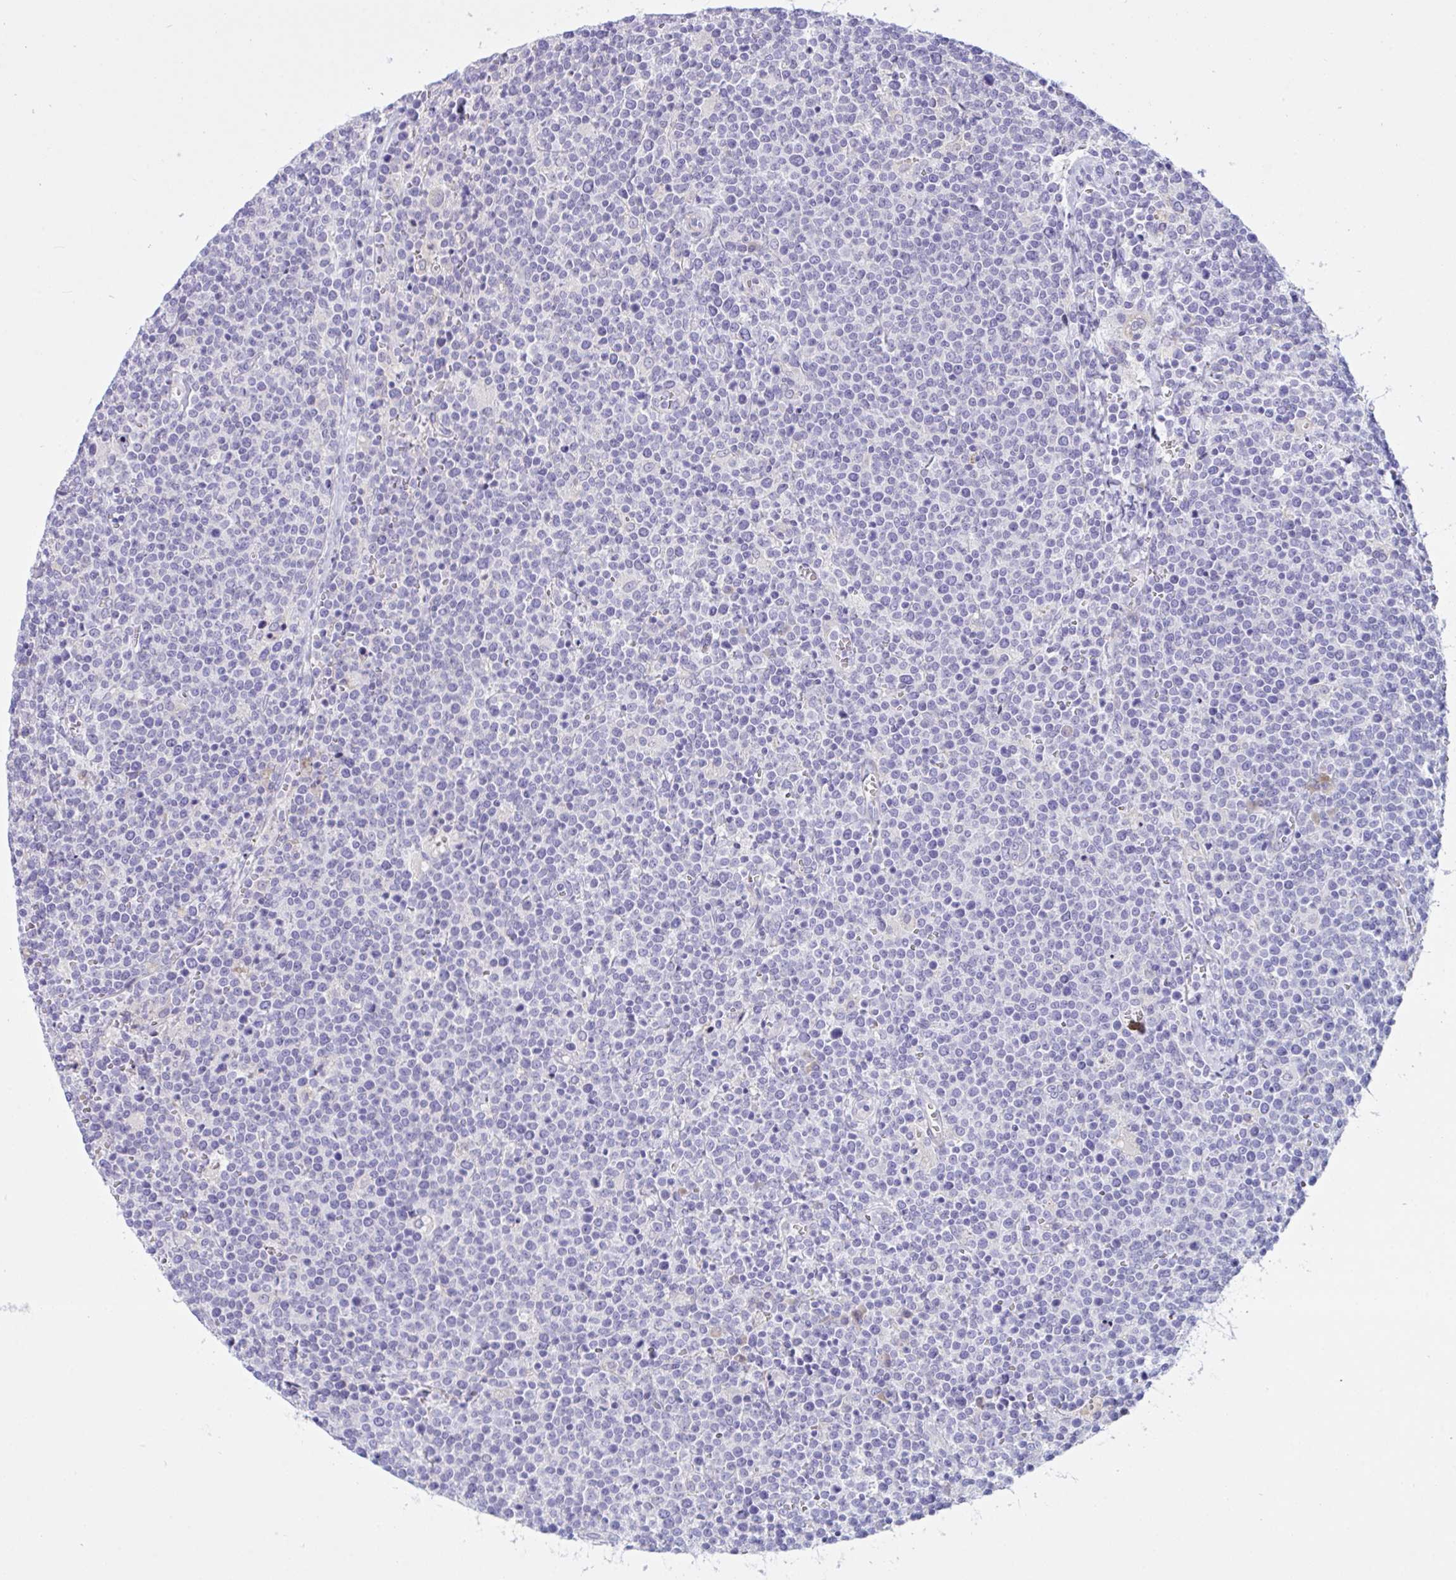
{"staining": {"intensity": "negative", "quantity": "none", "location": "none"}, "tissue": "lymphoma", "cell_type": "Tumor cells", "image_type": "cancer", "snomed": [{"axis": "morphology", "description": "Malignant lymphoma, non-Hodgkin's type, High grade"}, {"axis": "topography", "description": "Lymph node"}], "caption": "Malignant lymphoma, non-Hodgkin's type (high-grade) was stained to show a protein in brown. There is no significant staining in tumor cells. Nuclei are stained in blue.", "gene": "FAM86B1", "patient": {"sex": "male", "age": 61}}